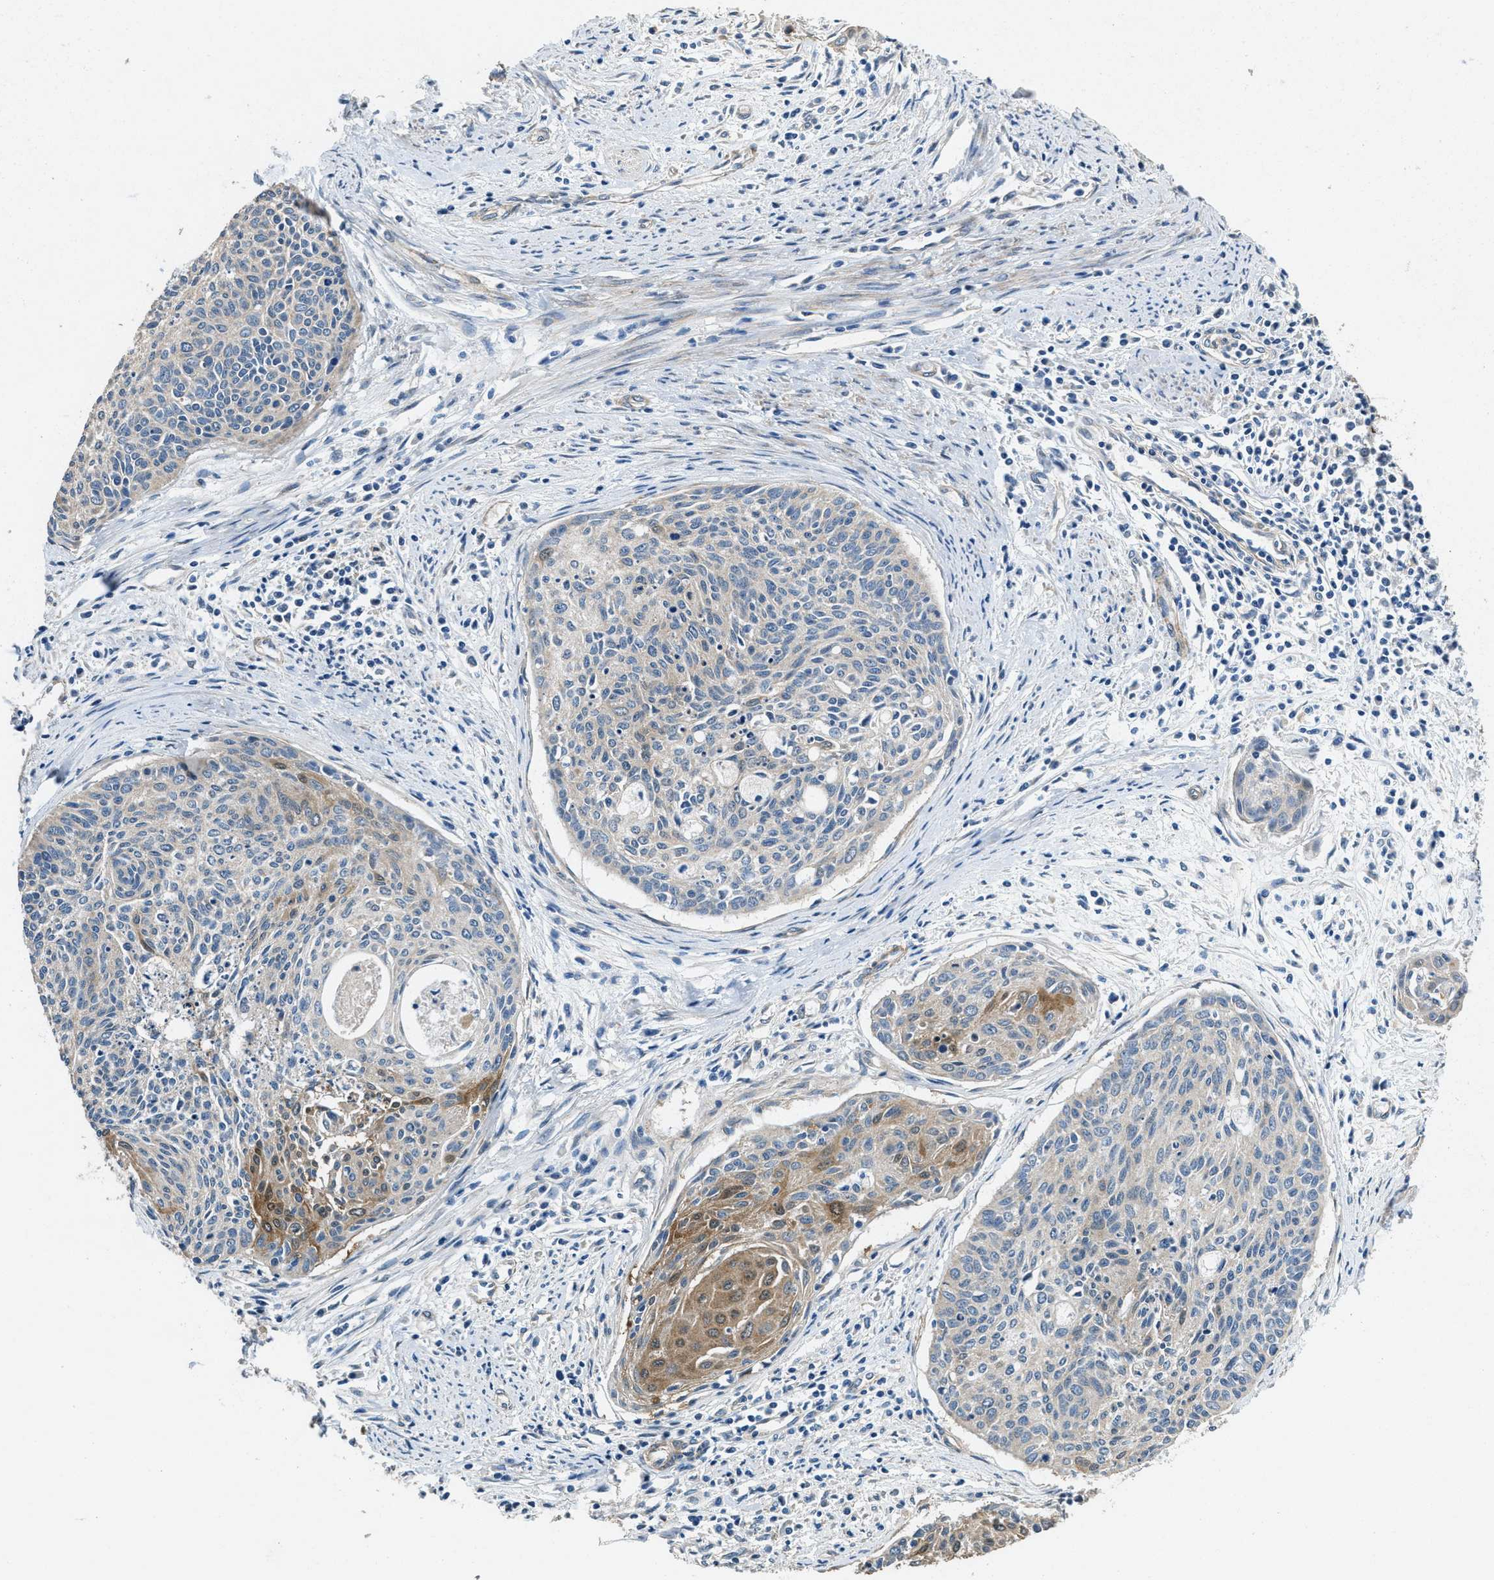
{"staining": {"intensity": "moderate", "quantity": "25%-75%", "location": "cytoplasmic/membranous"}, "tissue": "cervical cancer", "cell_type": "Tumor cells", "image_type": "cancer", "snomed": [{"axis": "morphology", "description": "Squamous cell carcinoma, NOS"}, {"axis": "topography", "description": "Cervix"}], "caption": "An IHC histopathology image of neoplastic tissue is shown. Protein staining in brown highlights moderate cytoplasmic/membranous positivity in cervical cancer (squamous cell carcinoma) within tumor cells.", "gene": "TOMM70", "patient": {"sex": "female", "age": 55}}